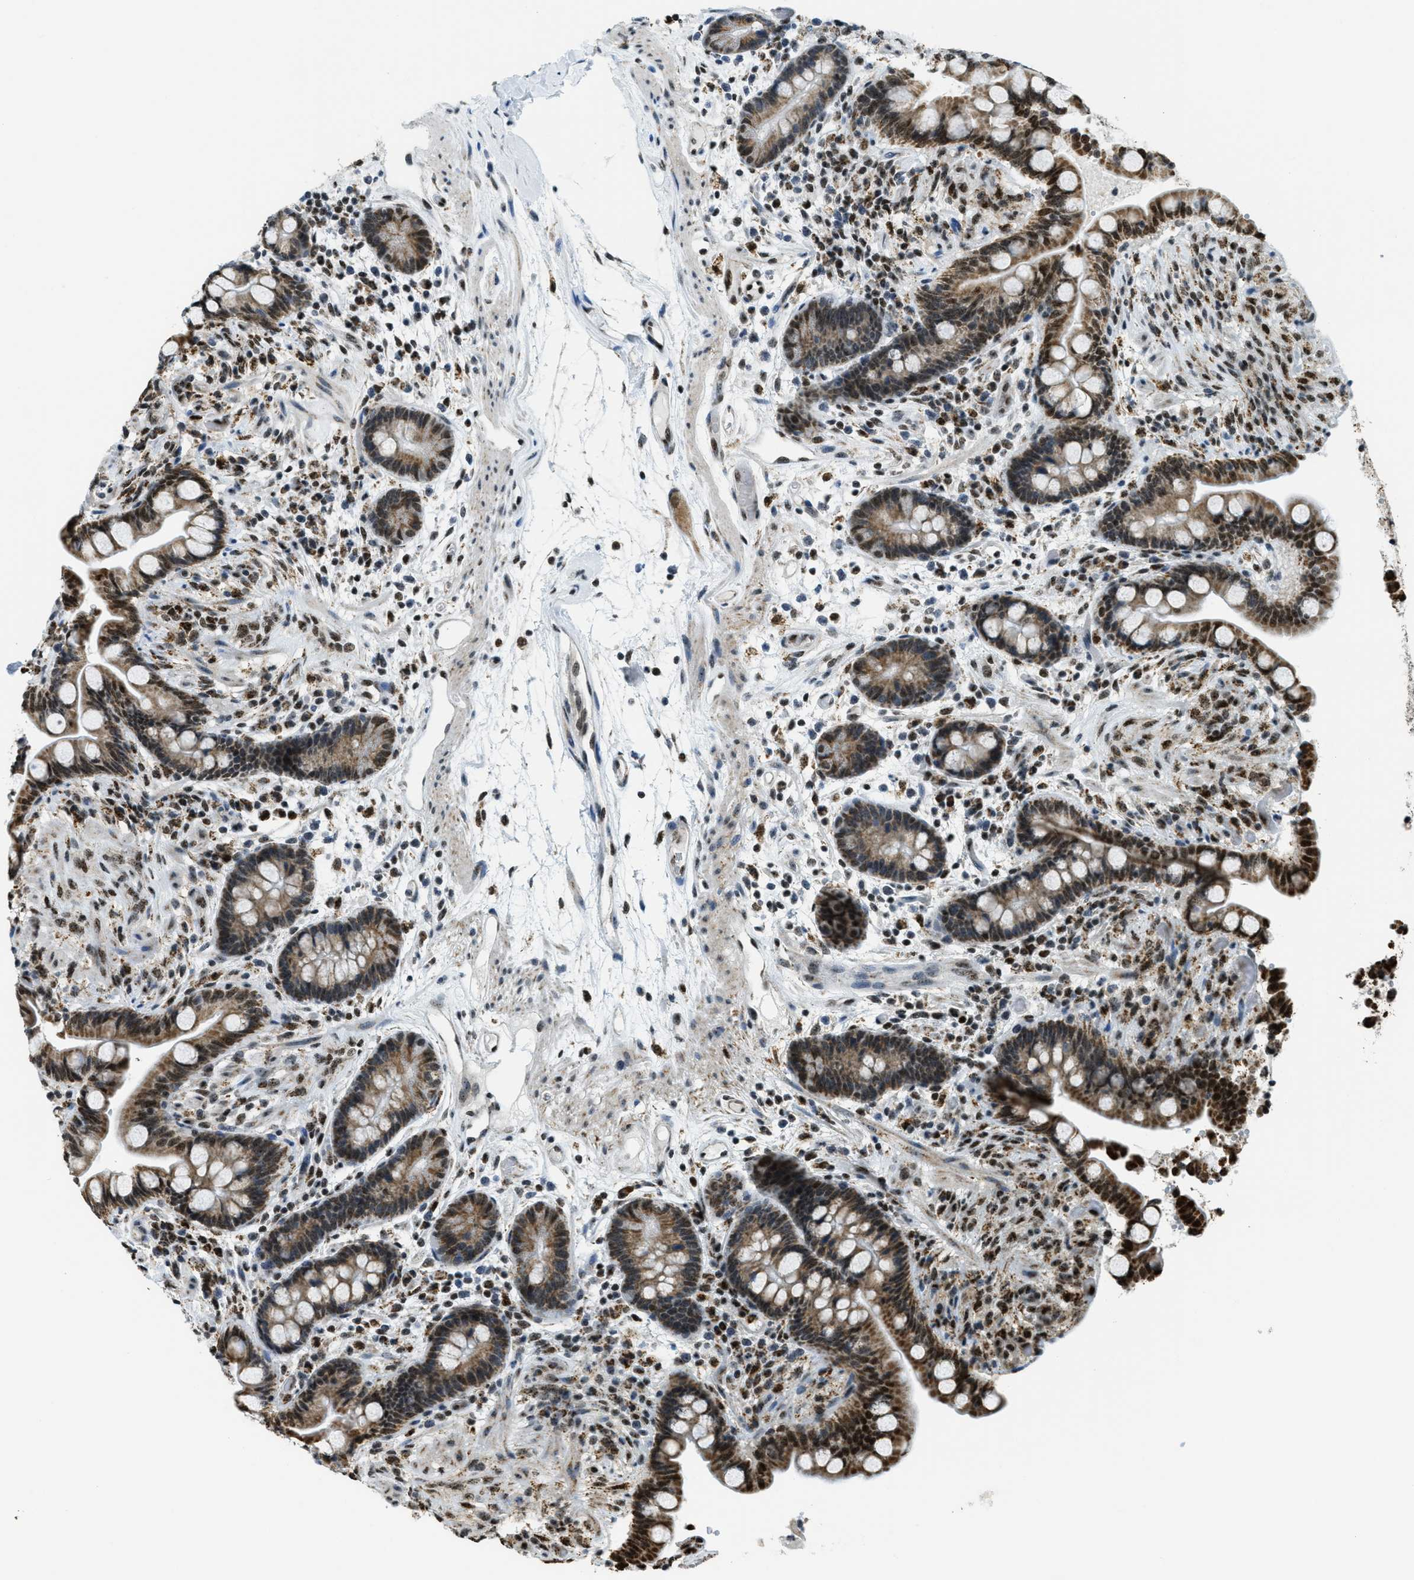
{"staining": {"intensity": "moderate", "quantity": "25%-75%", "location": "nuclear"}, "tissue": "colon", "cell_type": "Endothelial cells", "image_type": "normal", "snomed": [{"axis": "morphology", "description": "Normal tissue, NOS"}, {"axis": "topography", "description": "Colon"}], "caption": "Immunohistochemical staining of normal human colon reveals 25%-75% levels of moderate nuclear protein positivity in about 25%-75% of endothelial cells. (DAB (3,3'-diaminobenzidine) = brown stain, brightfield microscopy at high magnification).", "gene": "SP100", "patient": {"sex": "male", "age": 73}}